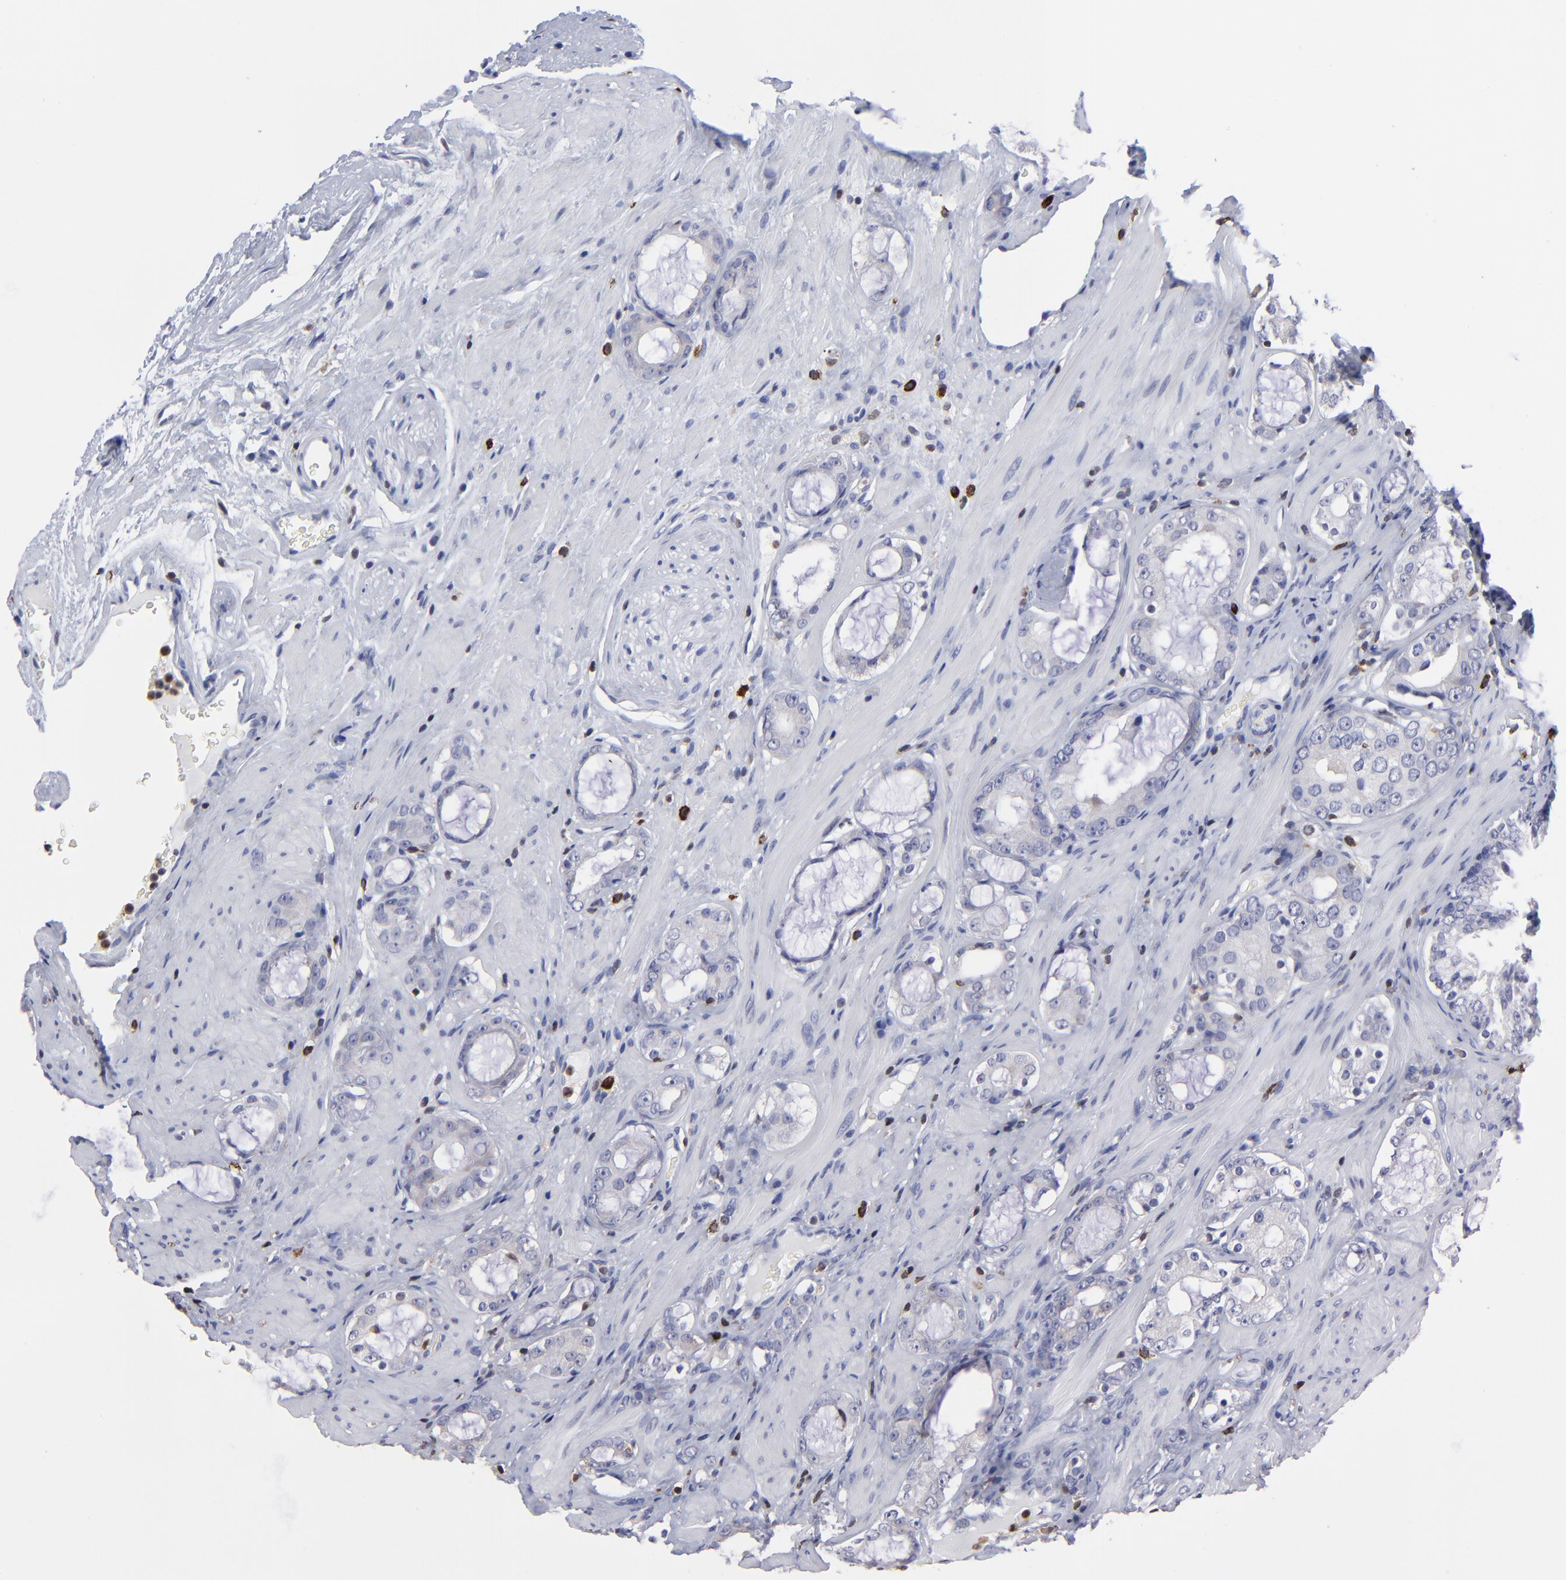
{"staining": {"intensity": "negative", "quantity": "none", "location": "none"}, "tissue": "prostate cancer", "cell_type": "Tumor cells", "image_type": "cancer", "snomed": [{"axis": "morphology", "description": "Adenocarcinoma, Medium grade"}, {"axis": "topography", "description": "Prostate"}], "caption": "Tumor cells show no significant protein expression in prostate adenocarcinoma (medium-grade).", "gene": "TBXT", "patient": {"sex": "male", "age": 73}}